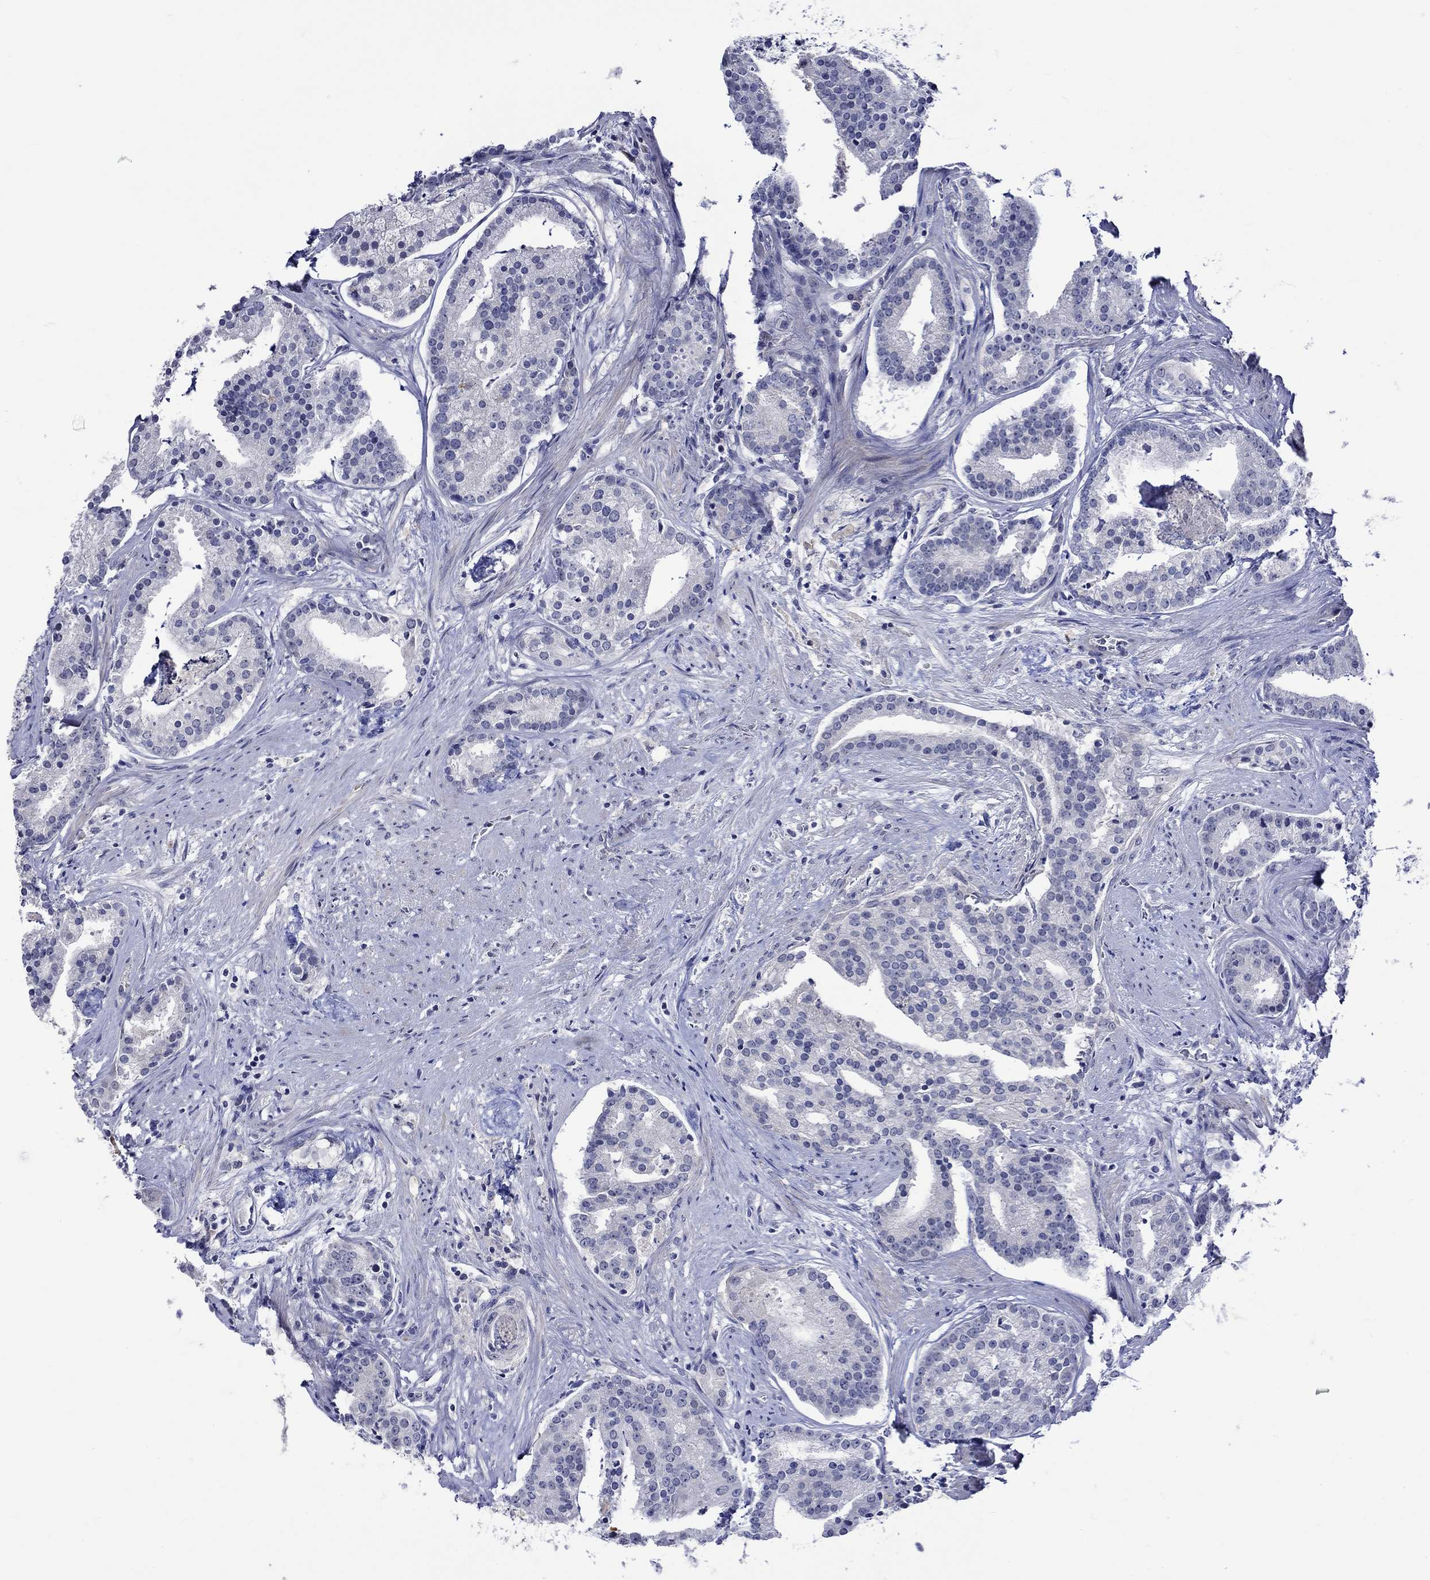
{"staining": {"intensity": "negative", "quantity": "none", "location": "none"}, "tissue": "prostate cancer", "cell_type": "Tumor cells", "image_type": "cancer", "snomed": [{"axis": "morphology", "description": "Adenocarcinoma, NOS"}, {"axis": "topography", "description": "Prostate and seminal vesicle, NOS"}, {"axis": "topography", "description": "Prostate"}], "caption": "IHC histopathology image of neoplastic tissue: human prostate adenocarcinoma stained with DAB demonstrates no significant protein positivity in tumor cells.", "gene": "CRYAB", "patient": {"sex": "male", "age": 44}}